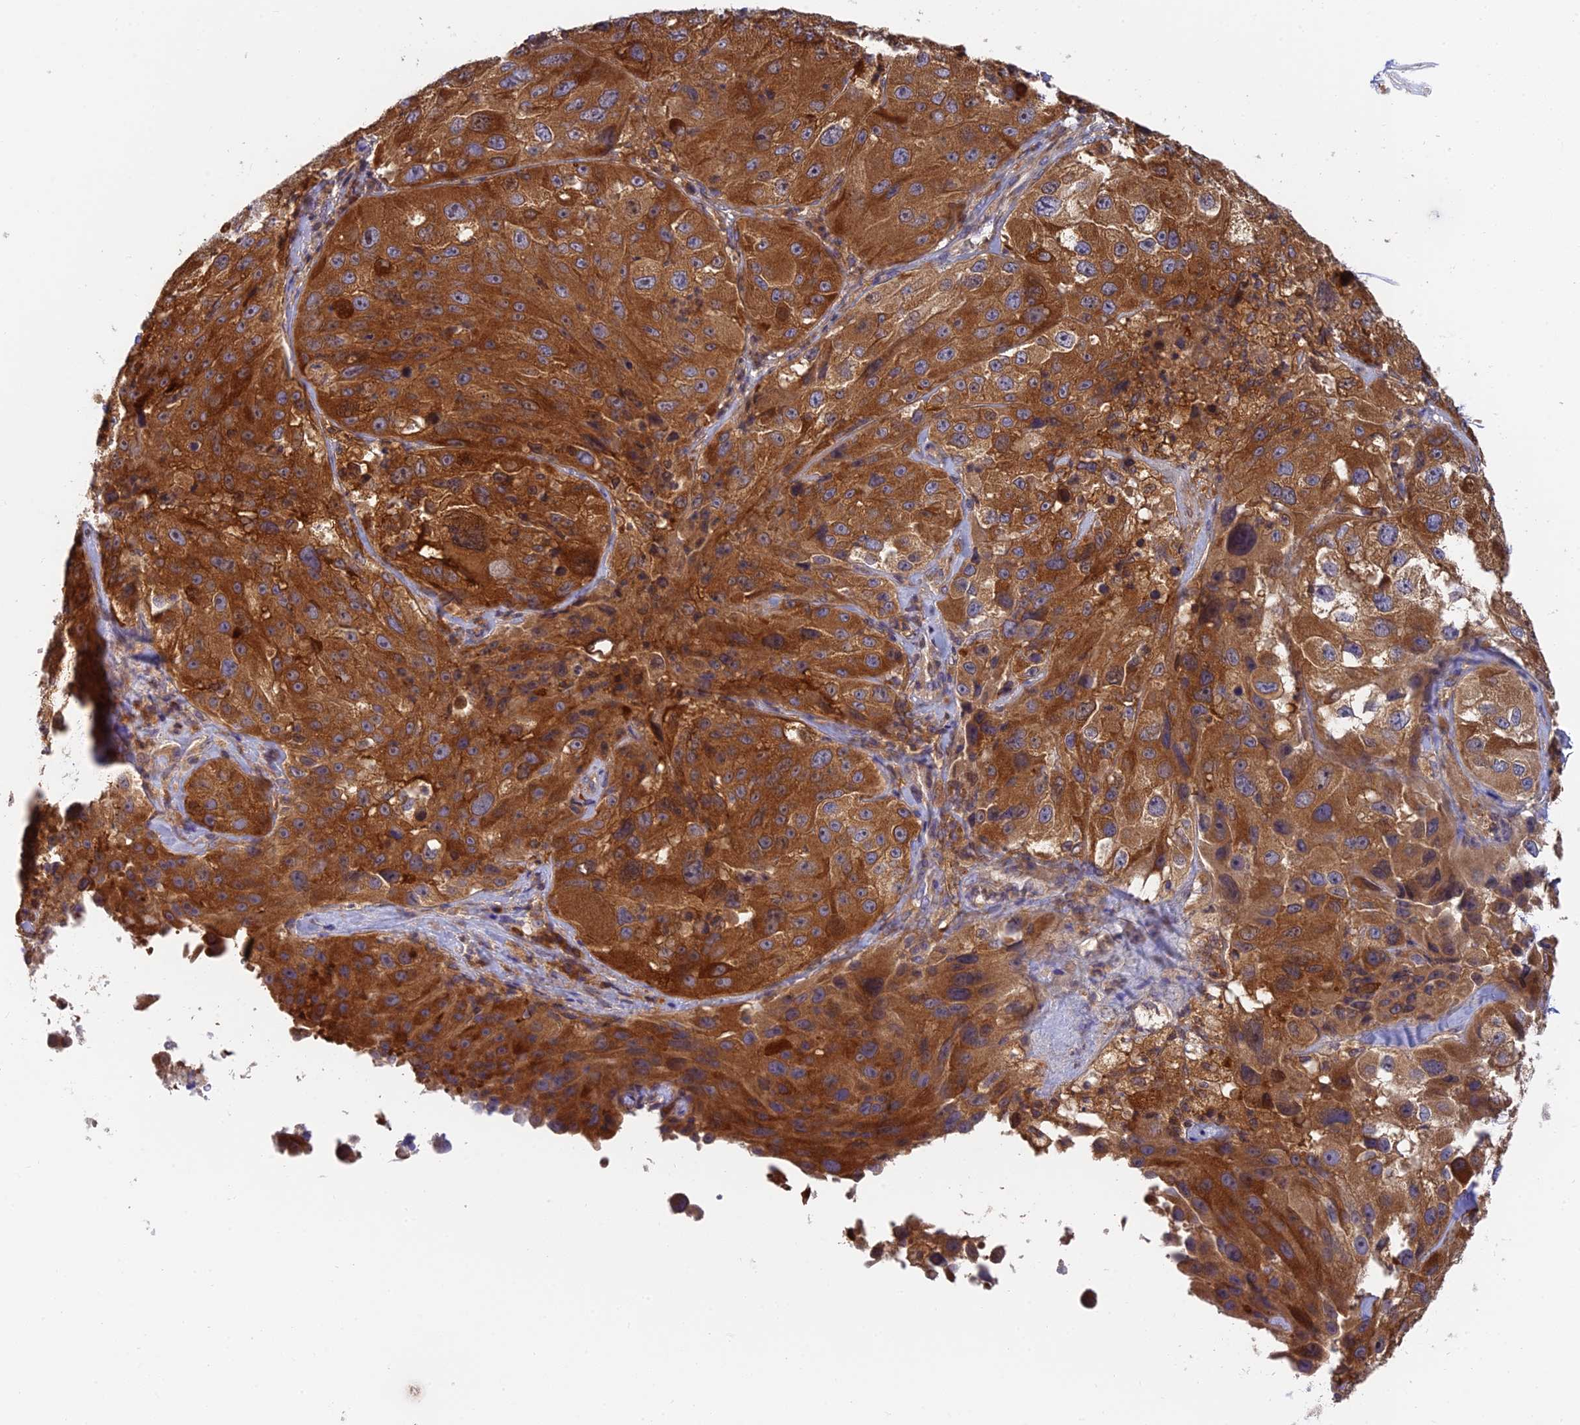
{"staining": {"intensity": "strong", "quantity": ">75%", "location": "cytoplasmic/membranous"}, "tissue": "melanoma", "cell_type": "Tumor cells", "image_type": "cancer", "snomed": [{"axis": "morphology", "description": "Malignant melanoma, Metastatic site"}, {"axis": "topography", "description": "Lymph node"}], "caption": "High-power microscopy captured an IHC image of melanoma, revealing strong cytoplasmic/membranous expression in about >75% of tumor cells. Nuclei are stained in blue.", "gene": "IPO5", "patient": {"sex": "male", "age": 62}}